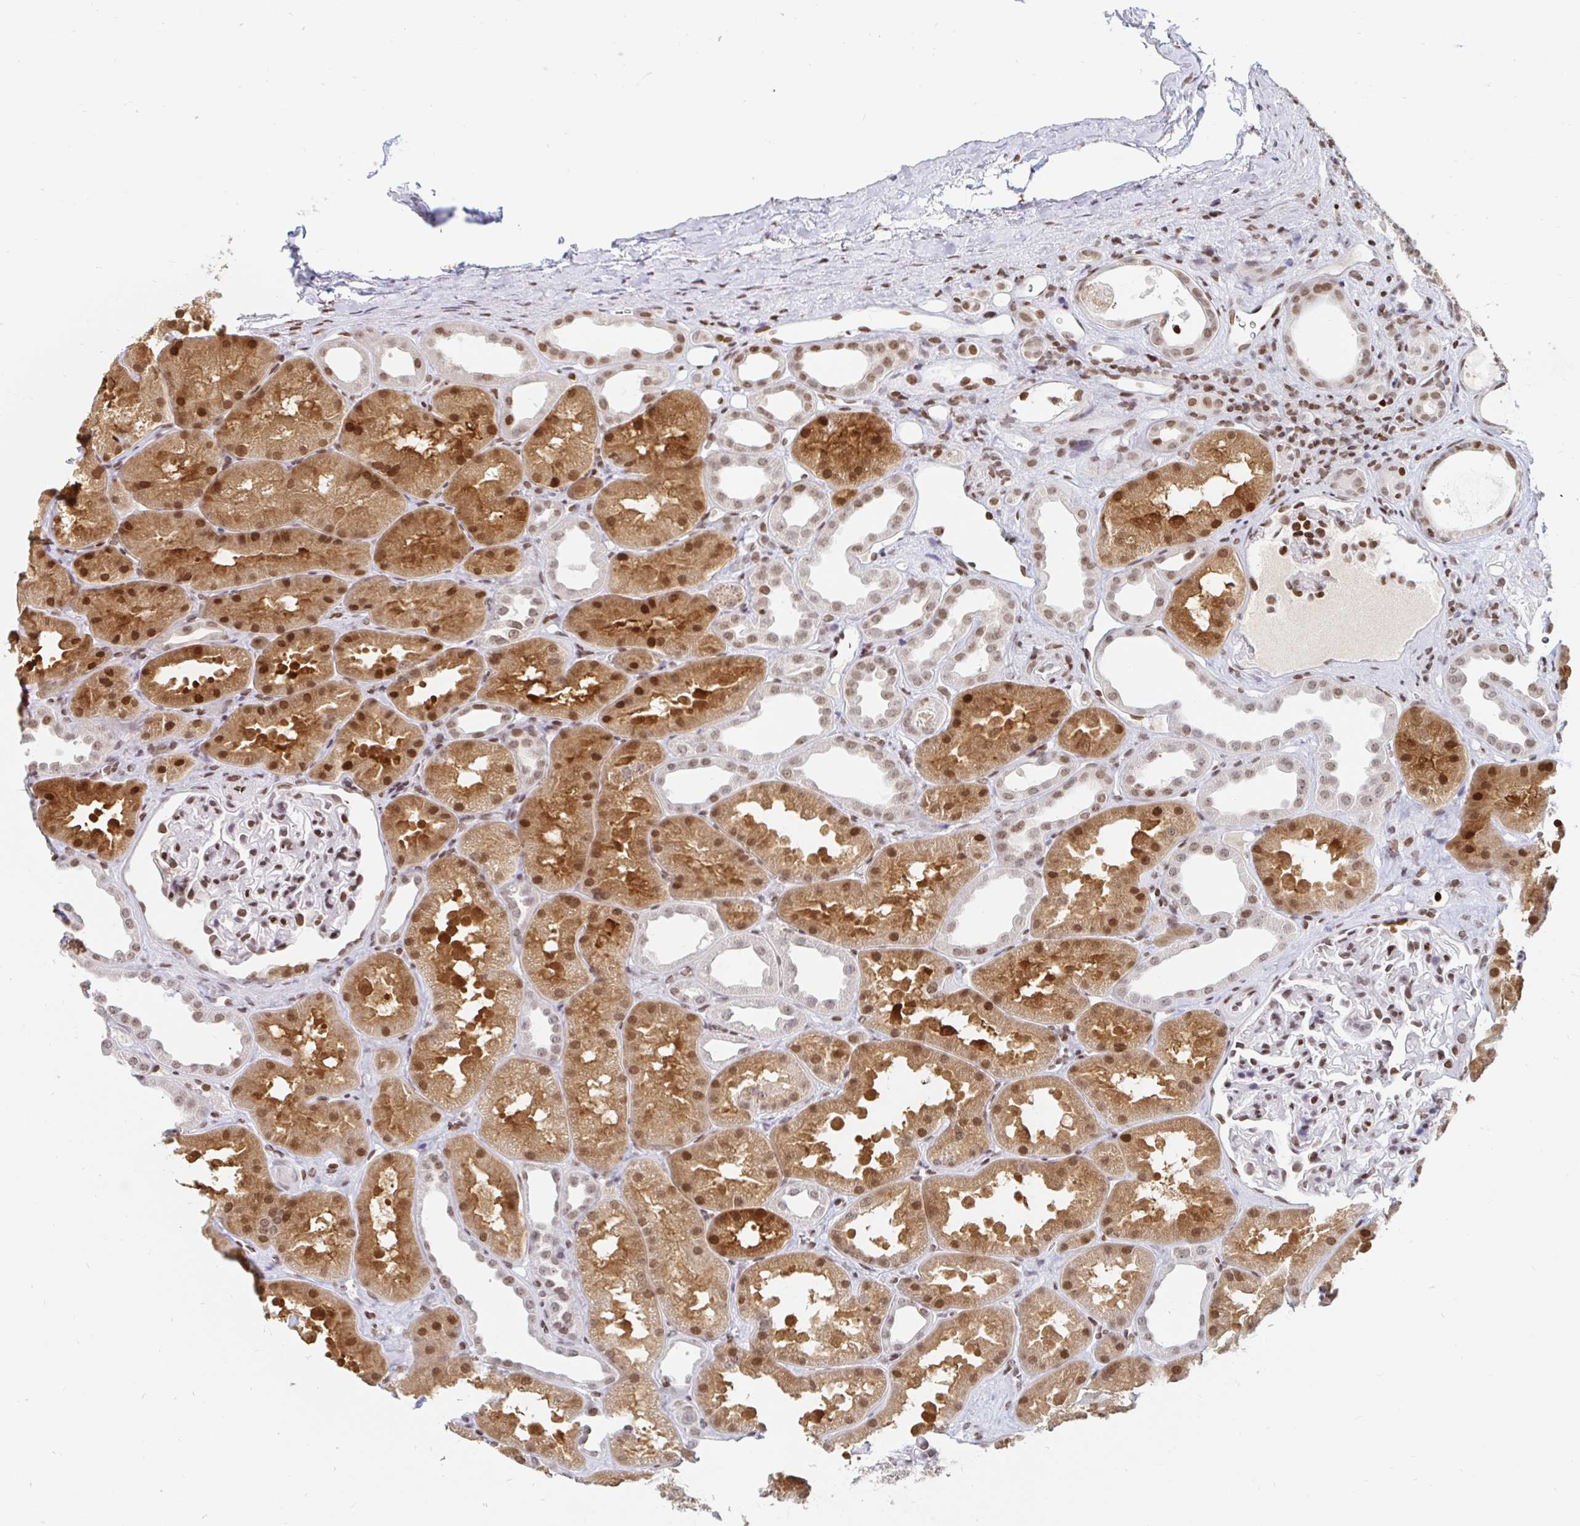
{"staining": {"intensity": "moderate", "quantity": ">75%", "location": "nuclear"}, "tissue": "kidney", "cell_type": "Cells in glomeruli", "image_type": "normal", "snomed": [{"axis": "morphology", "description": "Normal tissue, NOS"}, {"axis": "topography", "description": "Kidney"}], "caption": "This histopathology image shows unremarkable kidney stained with IHC to label a protein in brown. The nuclear of cells in glomeruli show moderate positivity for the protein. Nuclei are counter-stained blue.", "gene": "HOXC10", "patient": {"sex": "male", "age": 61}}